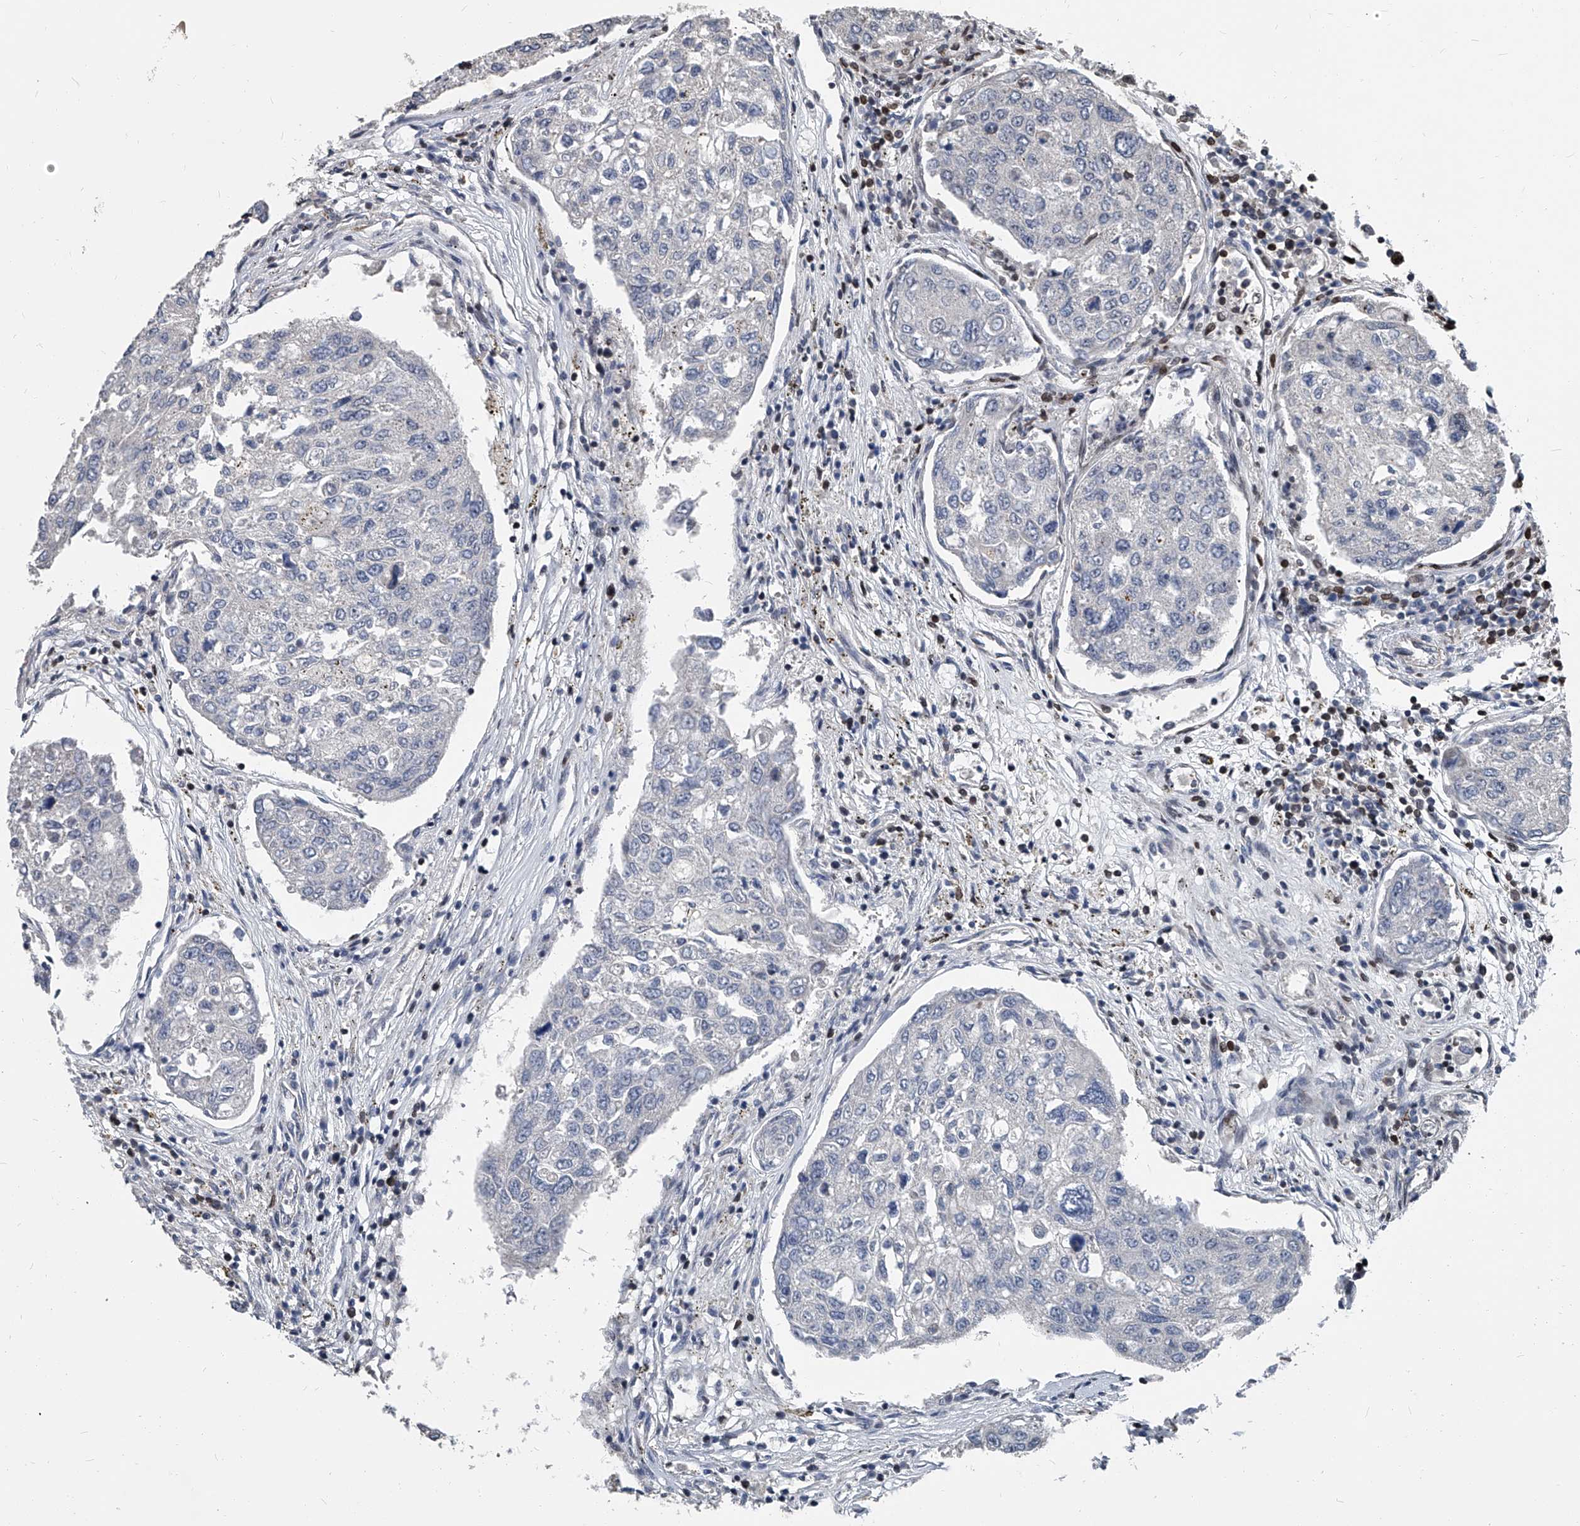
{"staining": {"intensity": "negative", "quantity": "none", "location": "none"}, "tissue": "urothelial cancer", "cell_type": "Tumor cells", "image_type": "cancer", "snomed": [{"axis": "morphology", "description": "Urothelial carcinoma, High grade"}, {"axis": "topography", "description": "Lymph node"}, {"axis": "topography", "description": "Urinary bladder"}], "caption": "DAB (3,3'-diaminobenzidine) immunohistochemical staining of urothelial cancer demonstrates no significant expression in tumor cells. (DAB immunohistochemistry, high magnification).", "gene": "PHF20", "patient": {"sex": "male", "age": 51}}